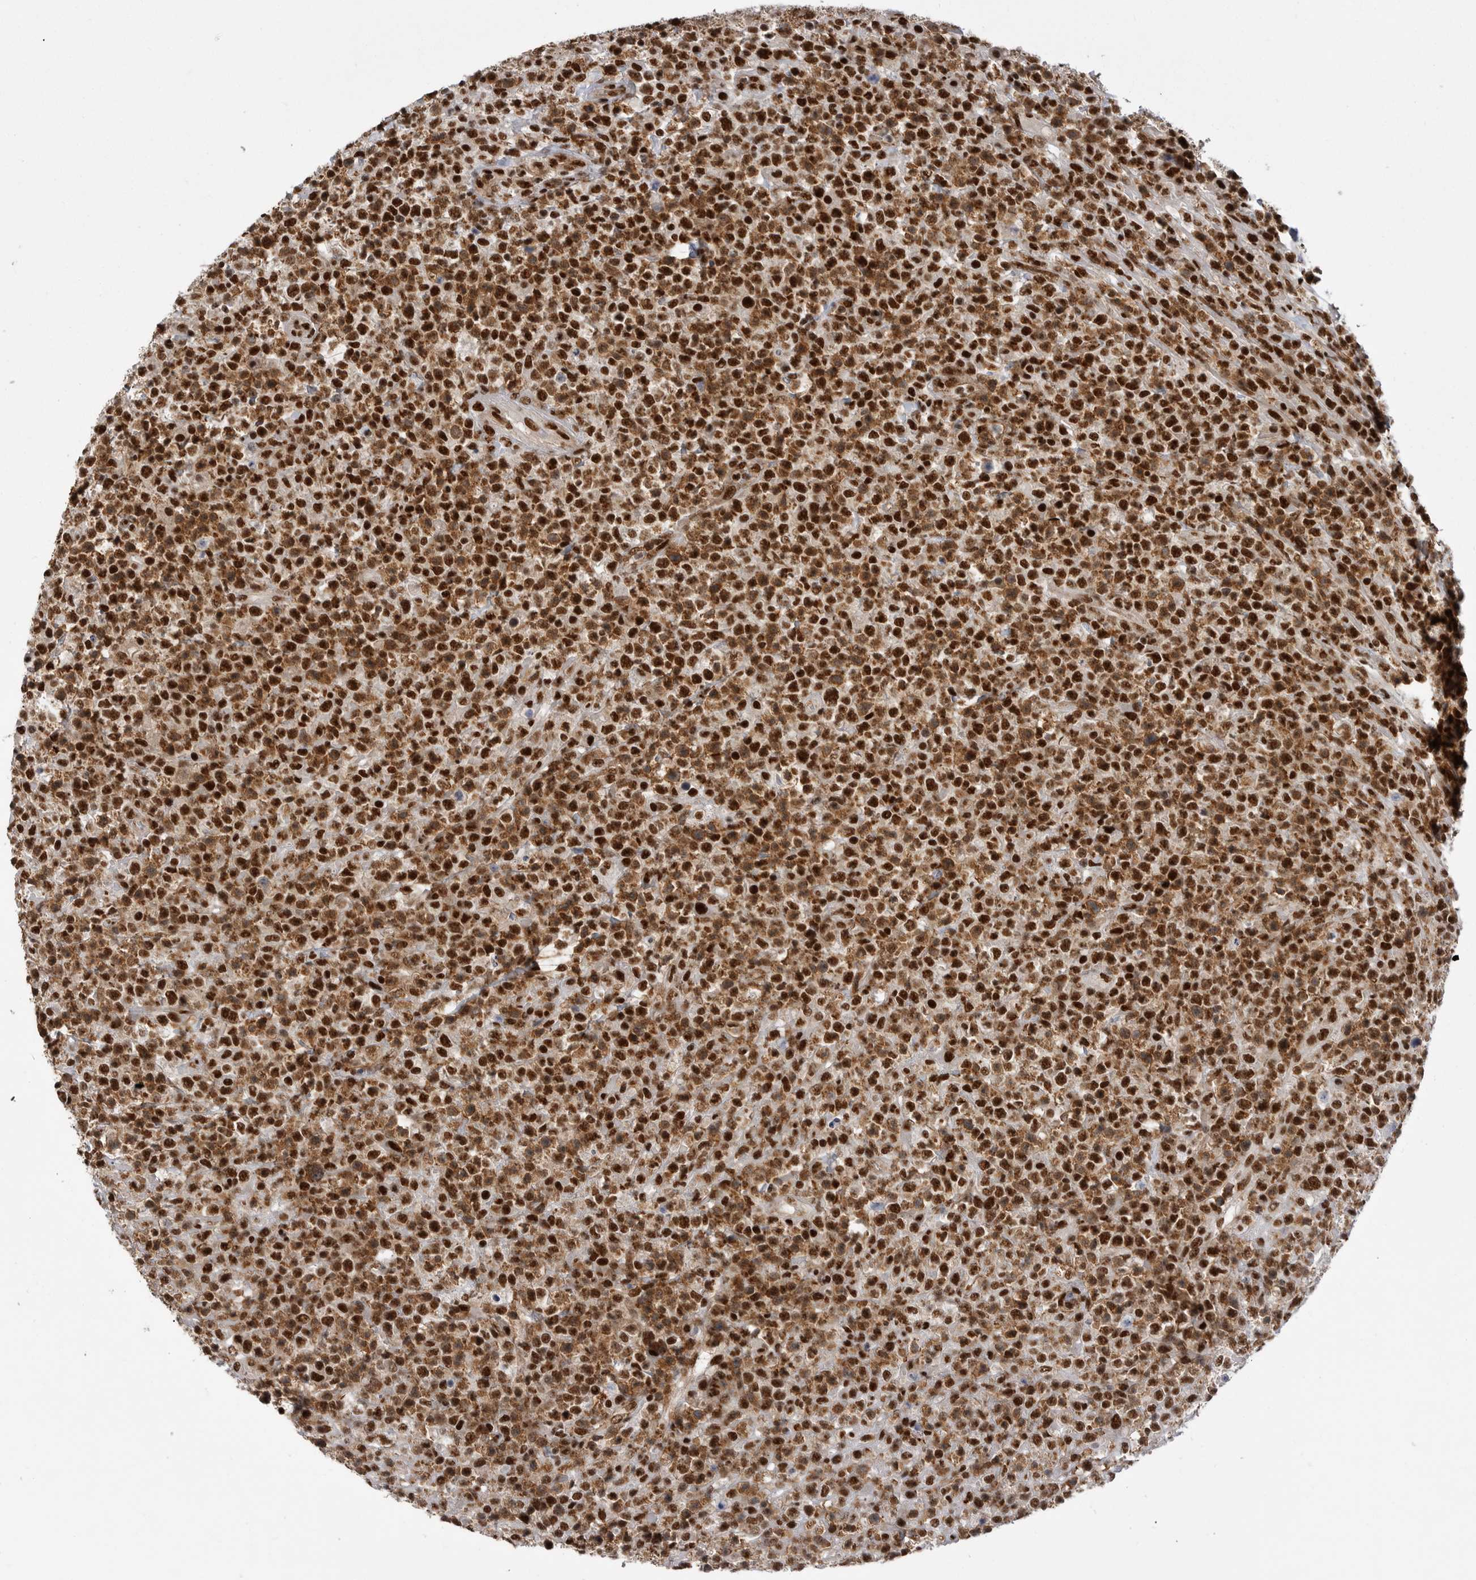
{"staining": {"intensity": "strong", "quantity": ">75%", "location": "cytoplasmic/membranous,nuclear"}, "tissue": "lymphoma", "cell_type": "Tumor cells", "image_type": "cancer", "snomed": [{"axis": "morphology", "description": "Malignant lymphoma, non-Hodgkin's type, High grade"}, {"axis": "topography", "description": "Colon"}], "caption": "This is an image of immunohistochemistry staining of malignant lymphoma, non-Hodgkin's type (high-grade), which shows strong staining in the cytoplasmic/membranous and nuclear of tumor cells.", "gene": "PPP1R8", "patient": {"sex": "female", "age": 53}}